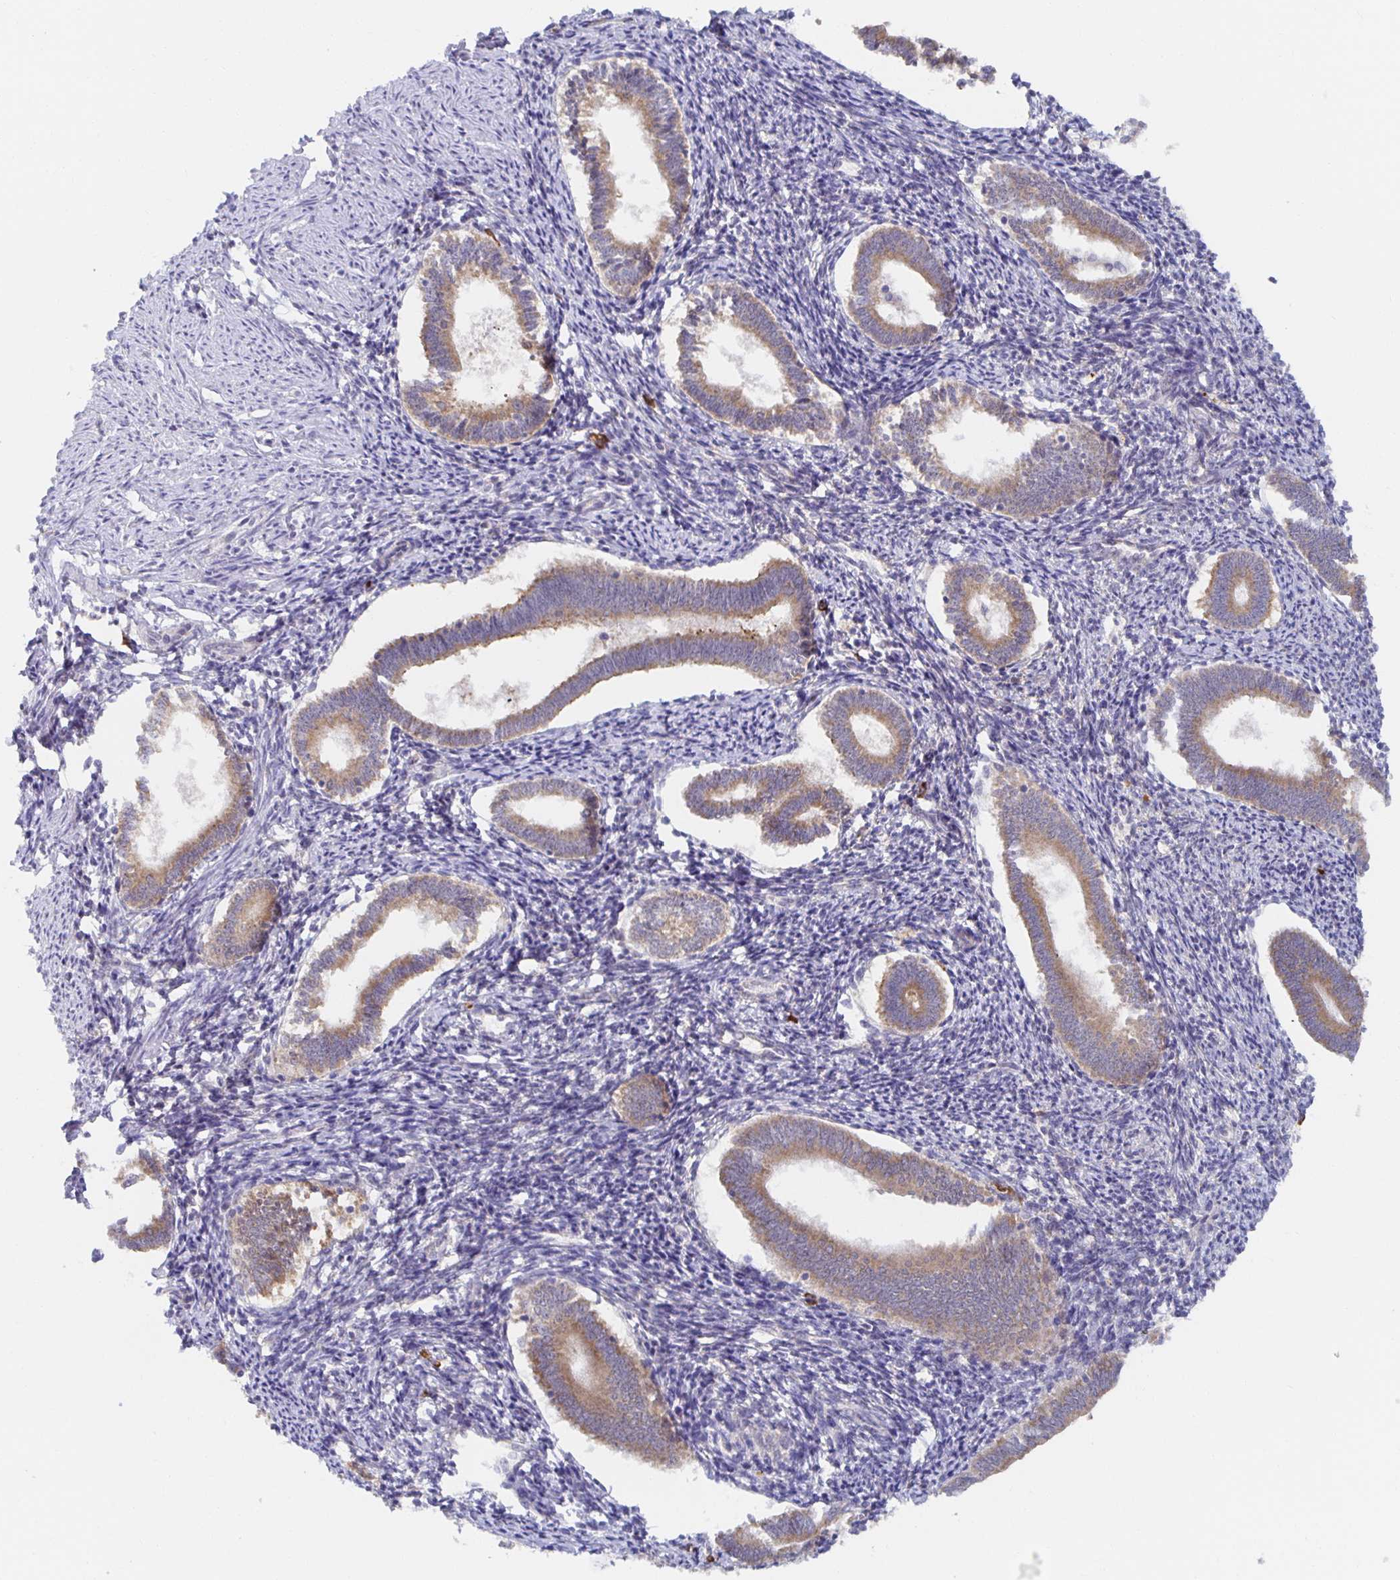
{"staining": {"intensity": "negative", "quantity": "none", "location": "none"}, "tissue": "endometrium", "cell_type": "Cells in endometrial stroma", "image_type": "normal", "snomed": [{"axis": "morphology", "description": "Normal tissue, NOS"}, {"axis": "topography", "description": "Endometrium"}], "caption": "Immunohistochemistry (IHC) of normal human endometrium demonstrates no expression in cells in endometrial stroma.", "gene": "BAD", "patient": {"sex": "female", "age": 41}}